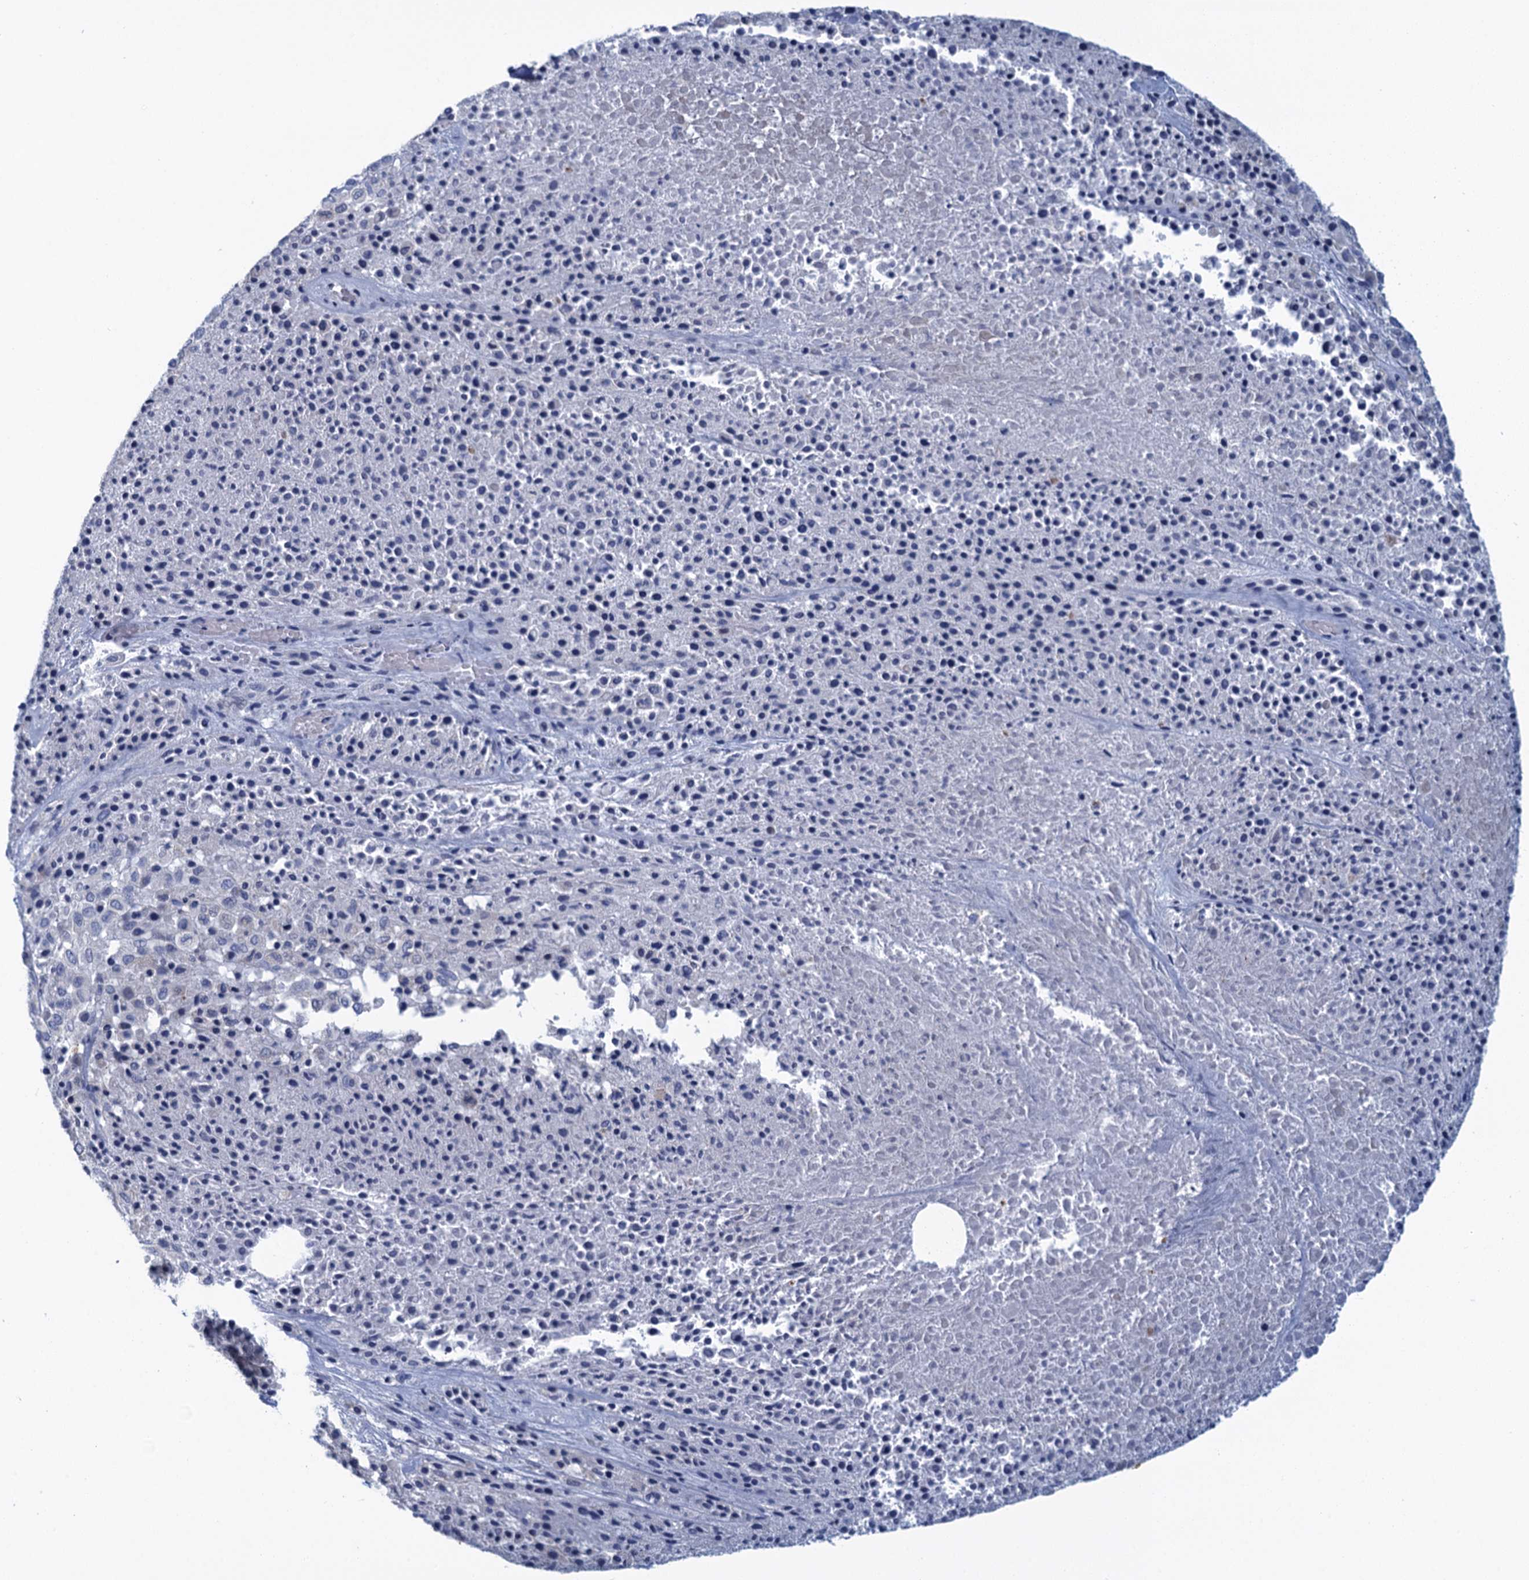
{"staining": {"intensity": "negative", "quantity": "none", "location": "none"}, "tissue": "melanoma", "cell_type": "Tumor cells", "image_type": "cancer", "snomed": [{"axis": "morphology", "description": "Malignant melanoma, Metastatic site"}, {"axis": "topography", "description": "Skin"}], "caption": "High magnification brightfield microscopy of malignant melanoma (metastatic site) stained with DAB (3,3'-diaminobenzidine) (brown) and counterstained with hematoxylin (blue): tumor cells show no significant staining. Brightfield microscopy of immunohistochemistry stained with DAB (3,3'-diaminobenzidine) (brown) and hematoxylin (blue), captured at high magnification.", "gene": "SCEL", "patient": {"sex": "female", "age": 81}}